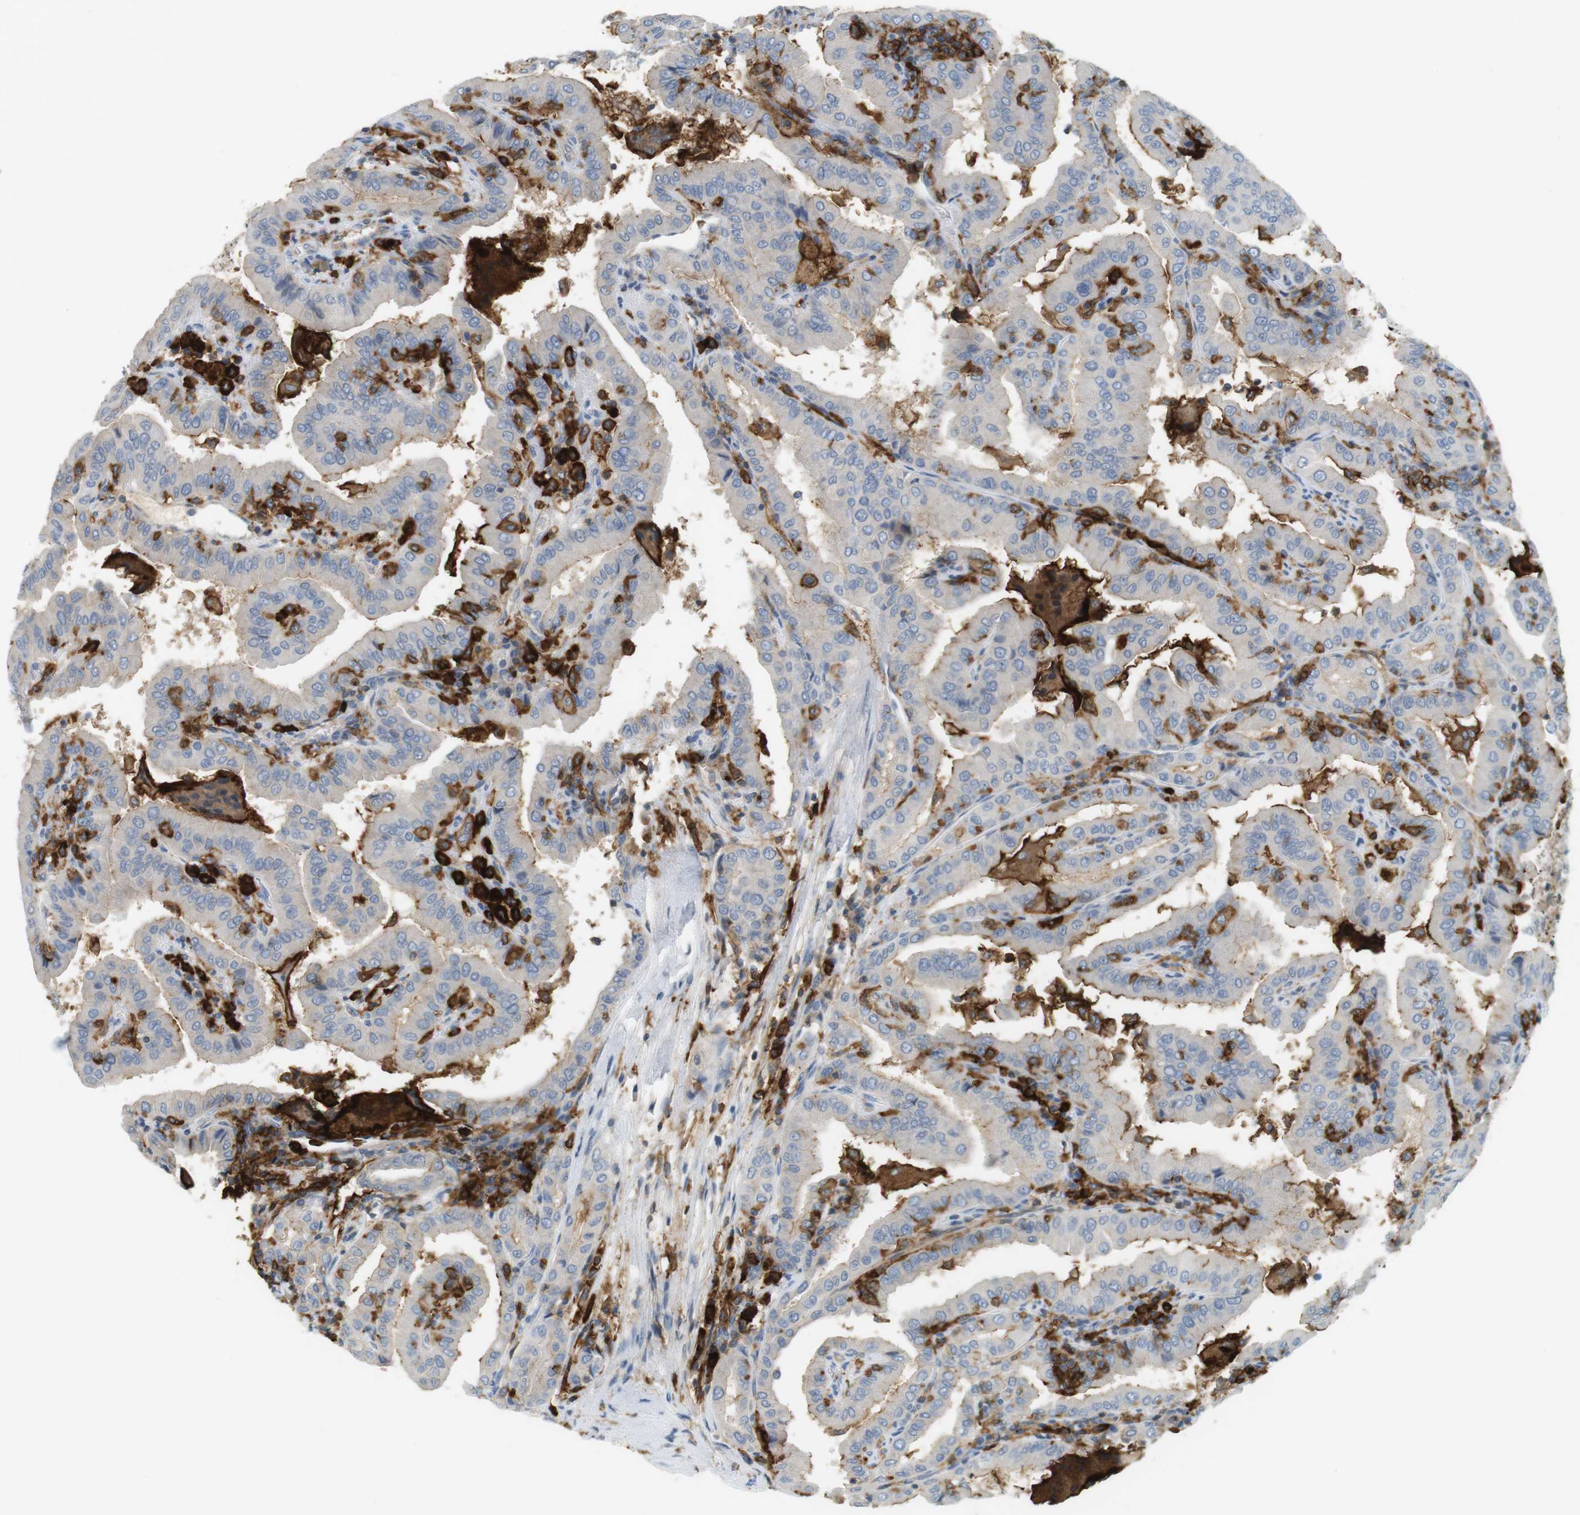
{"staining": {"intensity": "negative", "quantity": "none", "location": "none"}, "tissue": "thyroid cancer", "cell_type": "Tumor cells", "image_type": "cancer", "snomed": [{"axis": "morphology", "description": "Papillary adenocarcinoma, NOS"}, {"axis": "topography", "description": "Thyroid gland"}], "caption": "Tumor cells are negative for protein expression in human thyroid cancer (papillary adenocarcinoma).", "gene": "SIRPA", "patient": {"sex": "male", "age": 33}}